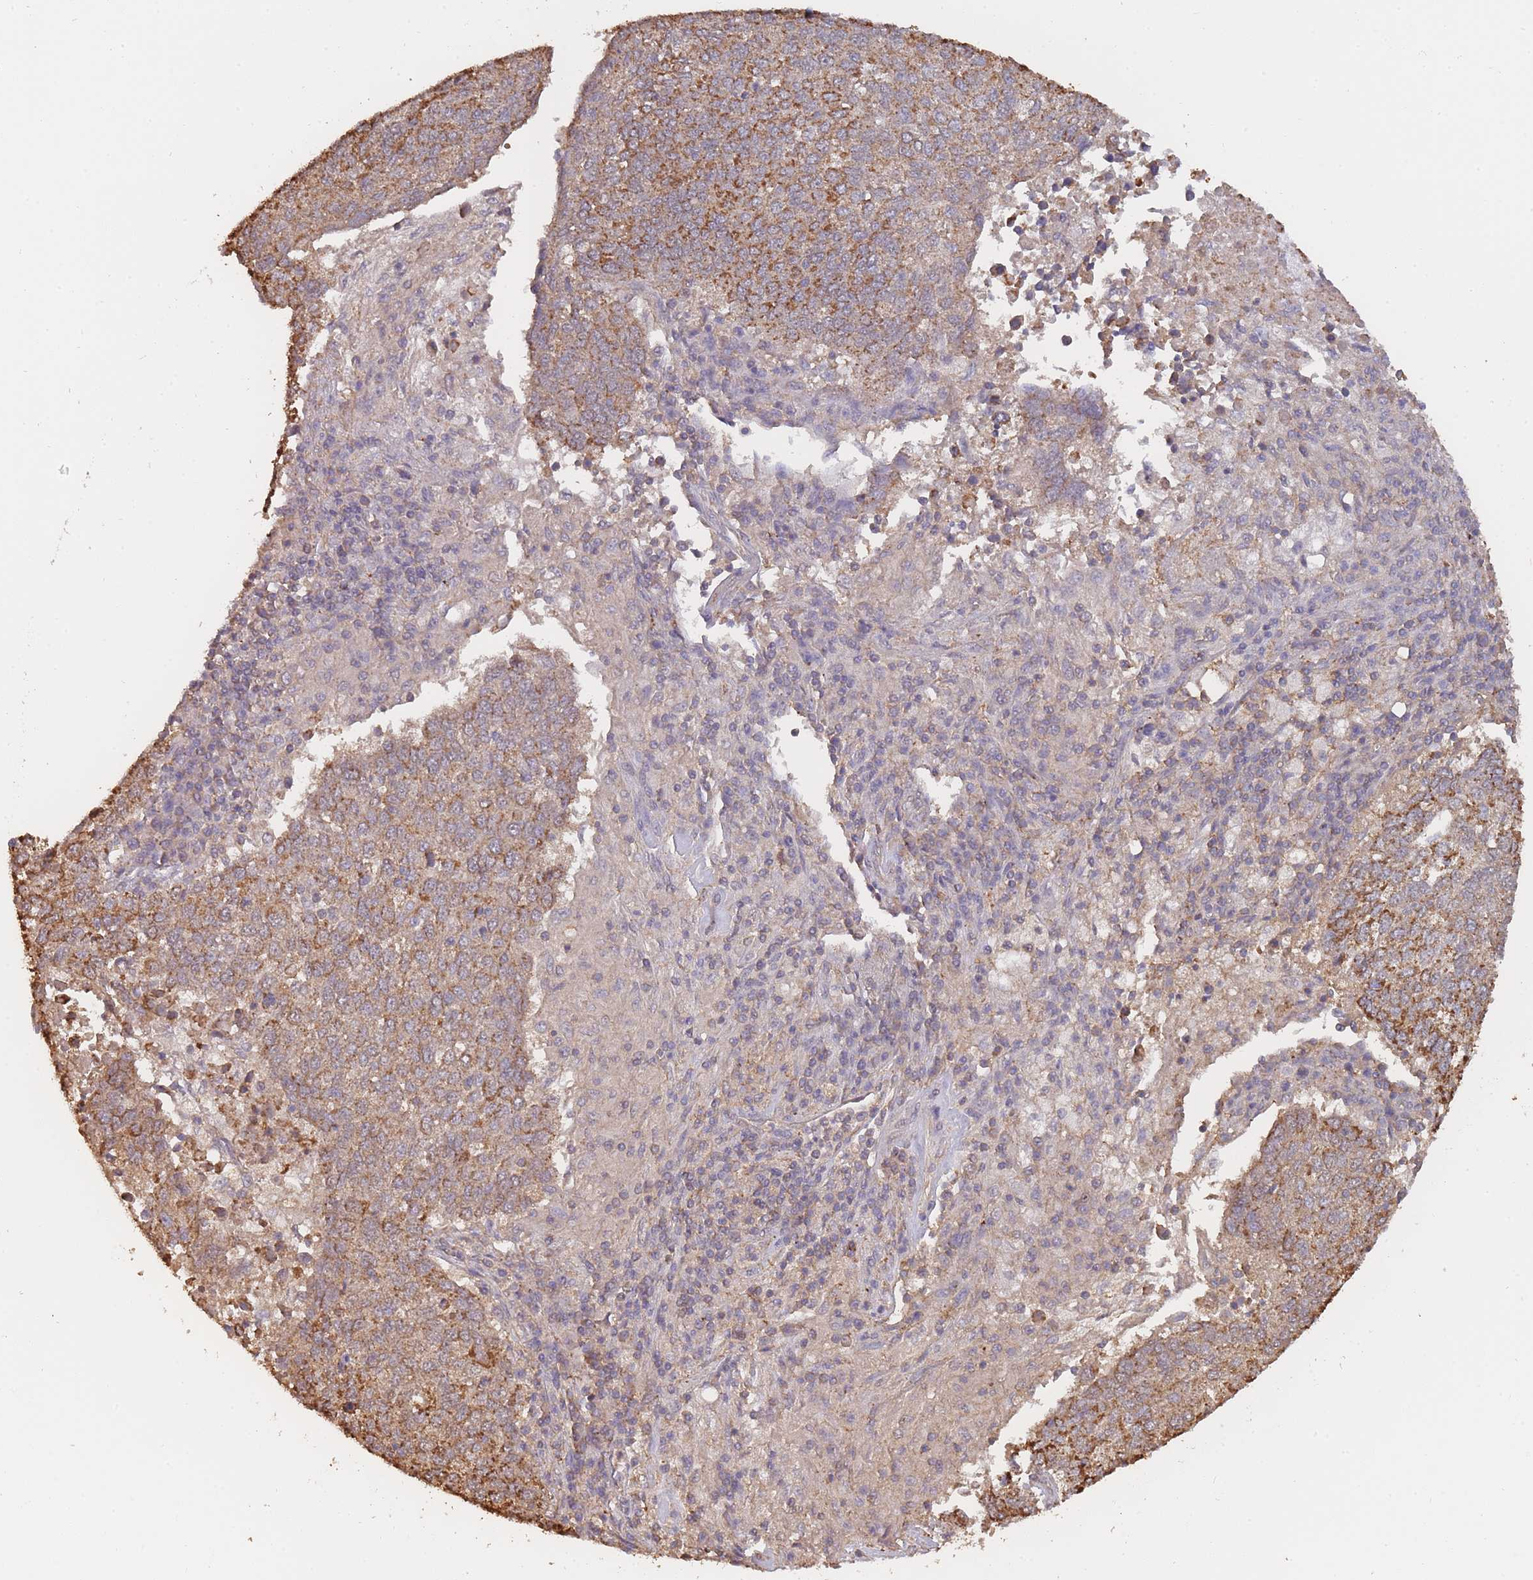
{"staining": {"intensity": "moderate", "quantity": ">75%", "location": "cytoplasmic/membranous"}, "tissue": "lung cancer", "cell_type": "Tumor cells", "image_type": "cancer", "snomed": [{"axis": "morphology", "description": "Squamous cell carcinoma, NOS"}, {"axis": "topography", "description": "Lung"}], "caption": "Tumor cells reveal moderate cytoplasmic/membranous positivity in approximately >75% of cells in lung squamous cell carcinoma.", "gene": "METRN", "patient": {"sex": "male", "age": 73}}